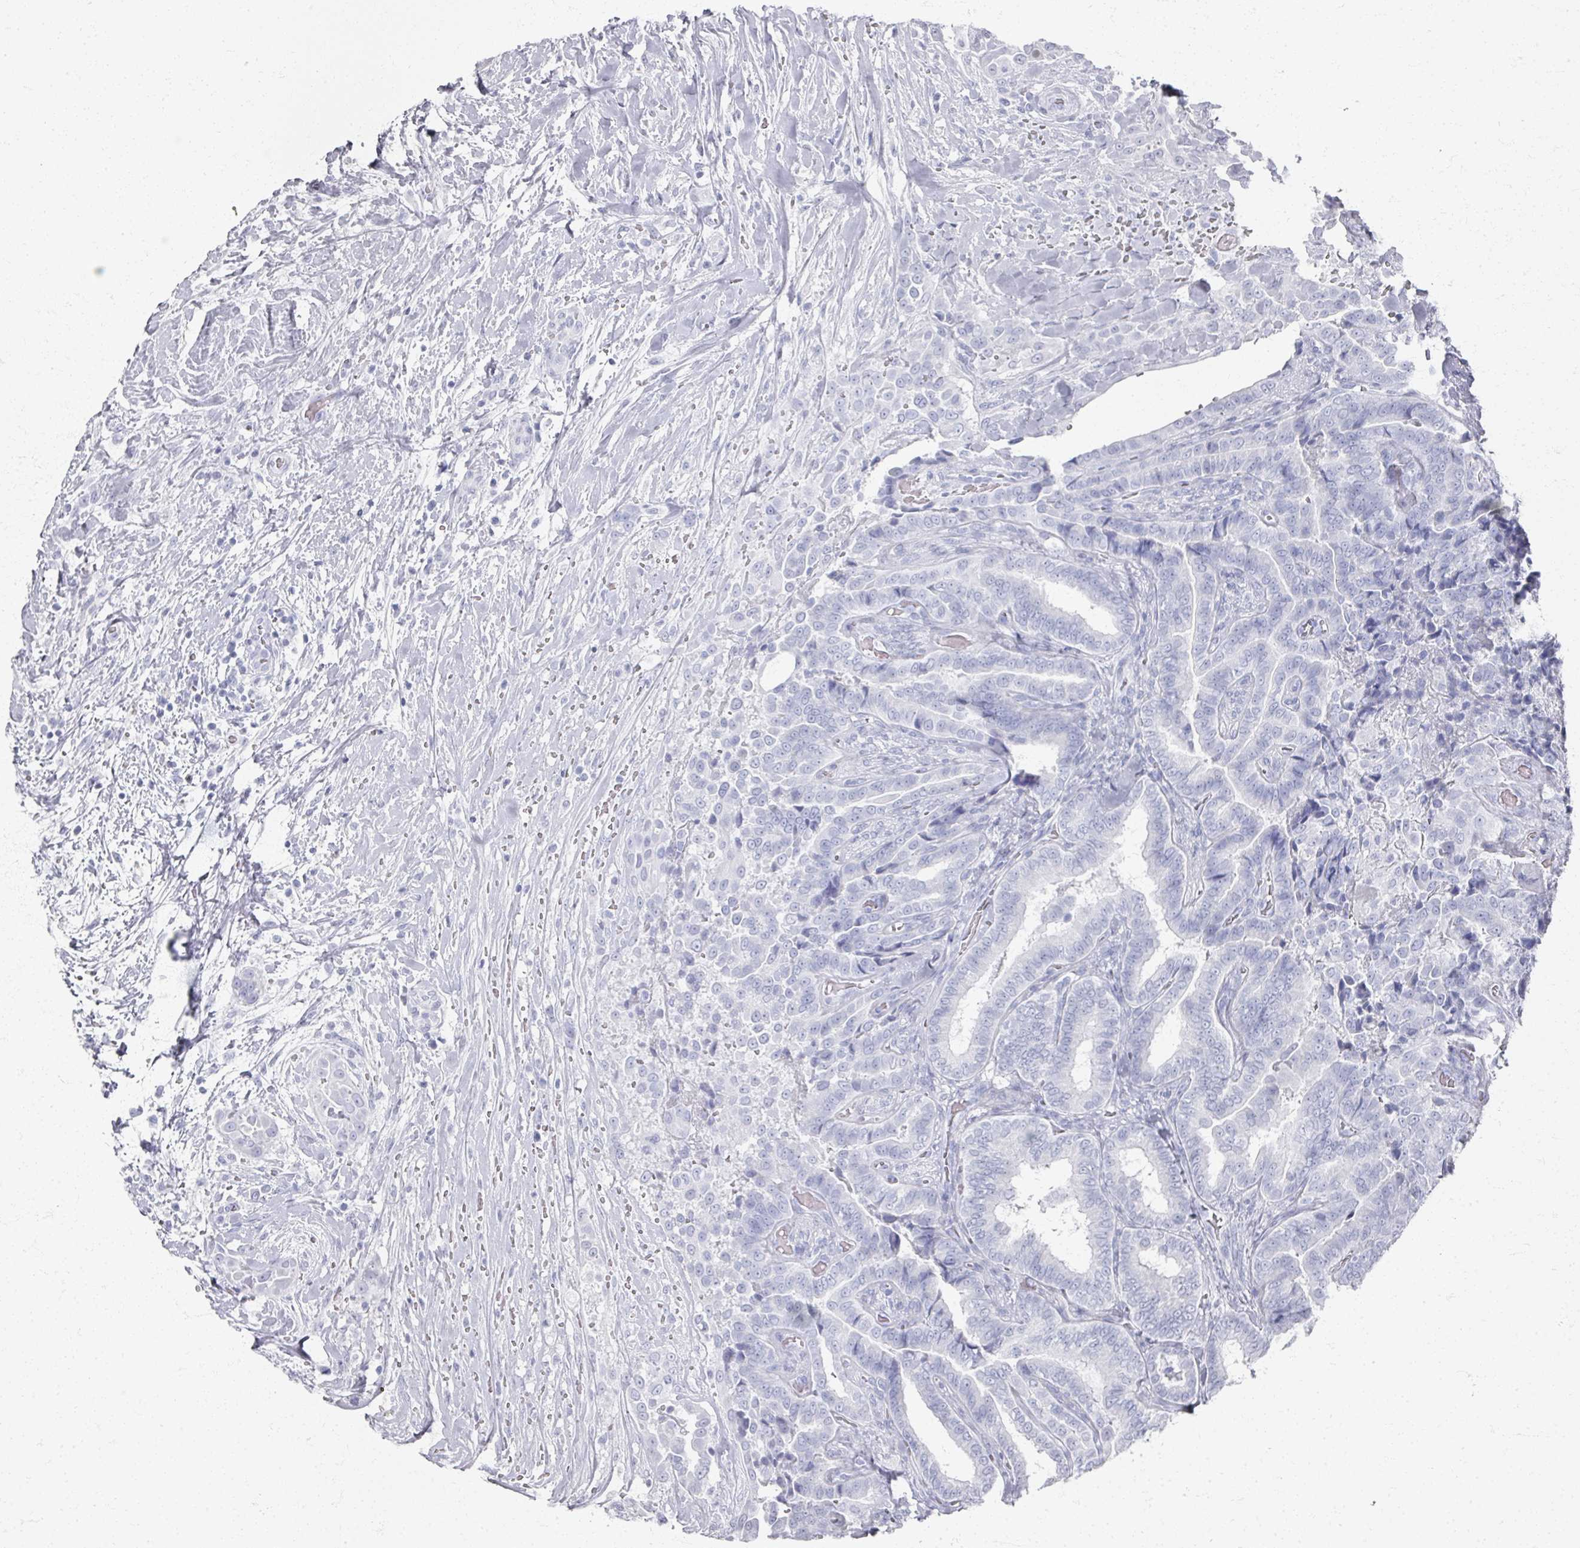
{"staining": {"intensity": "negative", "quantity": "none", "location": "none"}, "tissue": "thyroid cancer", "cell_type": "Tumor cells", "image_type": "cancer", "snomed": [{"axis": "morphology", "description": "Papillary adenocarcinoma, NOS"}, {"axis": "topography", "description": "Thyroid gland"}], "caption": "The histopathology image reveals no staining of tumor cells in thyroid cancer (papillary adenocarcinoma). The staining was performed using DAB (3,3'-diaminobenzidine) to visualize the protein expression in brown, while the nuclei were stained in blue with hematoxylin (Magnification: 20x).", "gene": "PSKH1", "patient": {"sex": "male", "age": 61}}